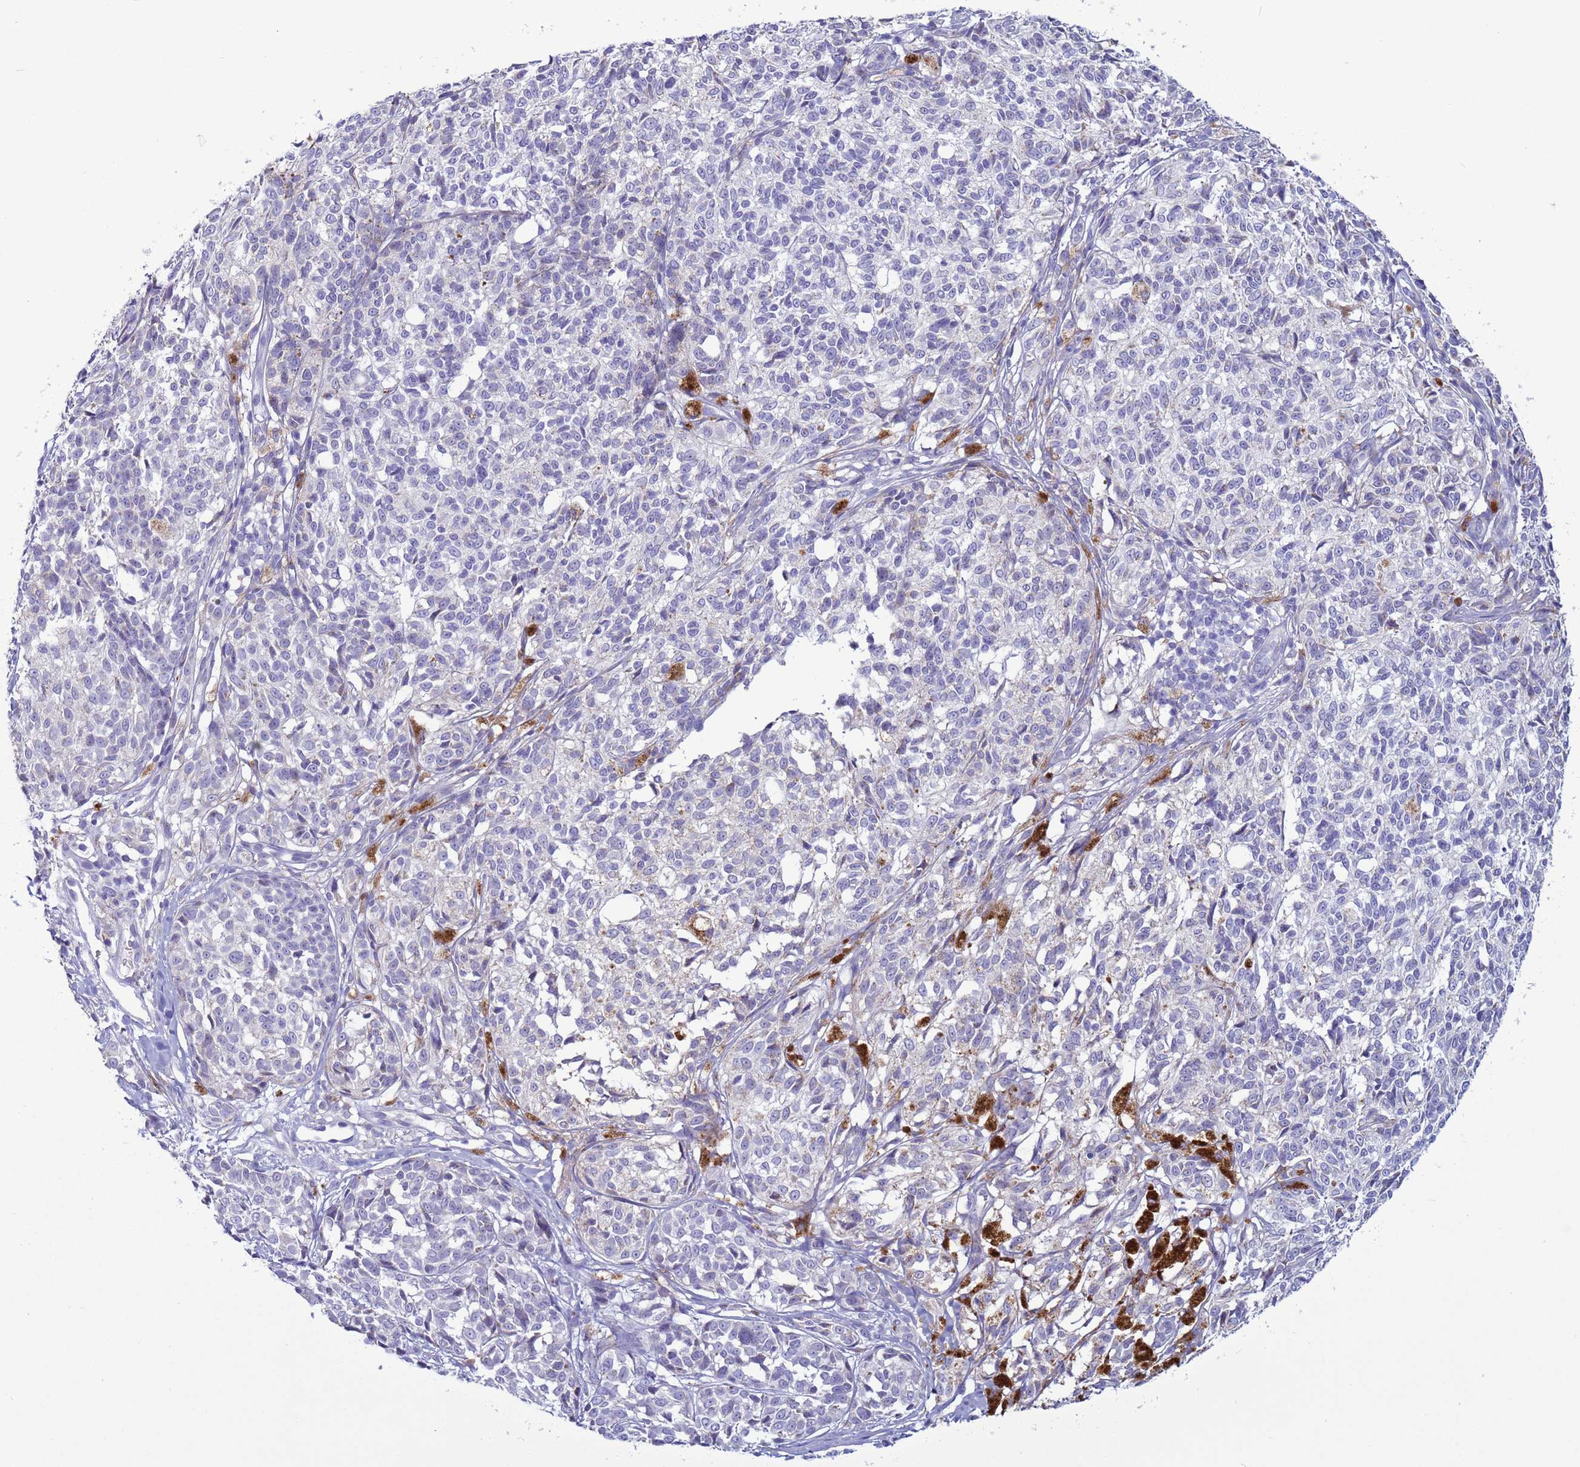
{"staining": {"intensity": "negative", "quantity": "none", "location": "none"}, "tissue": "melanoma", "cell_type": "Tumor cells", "image_type": "cancer", "snomed": [{"axis": "morphology", "description": "Malignant melanoma, NOS"}, {"axis": "topography", "description": "Skin of upper extremity"}], "caption": "There is no significant positivity in tumor cells of melanoma.", "gene": "ABHD17B", "patient": {"sex": "male", "age": 40}}